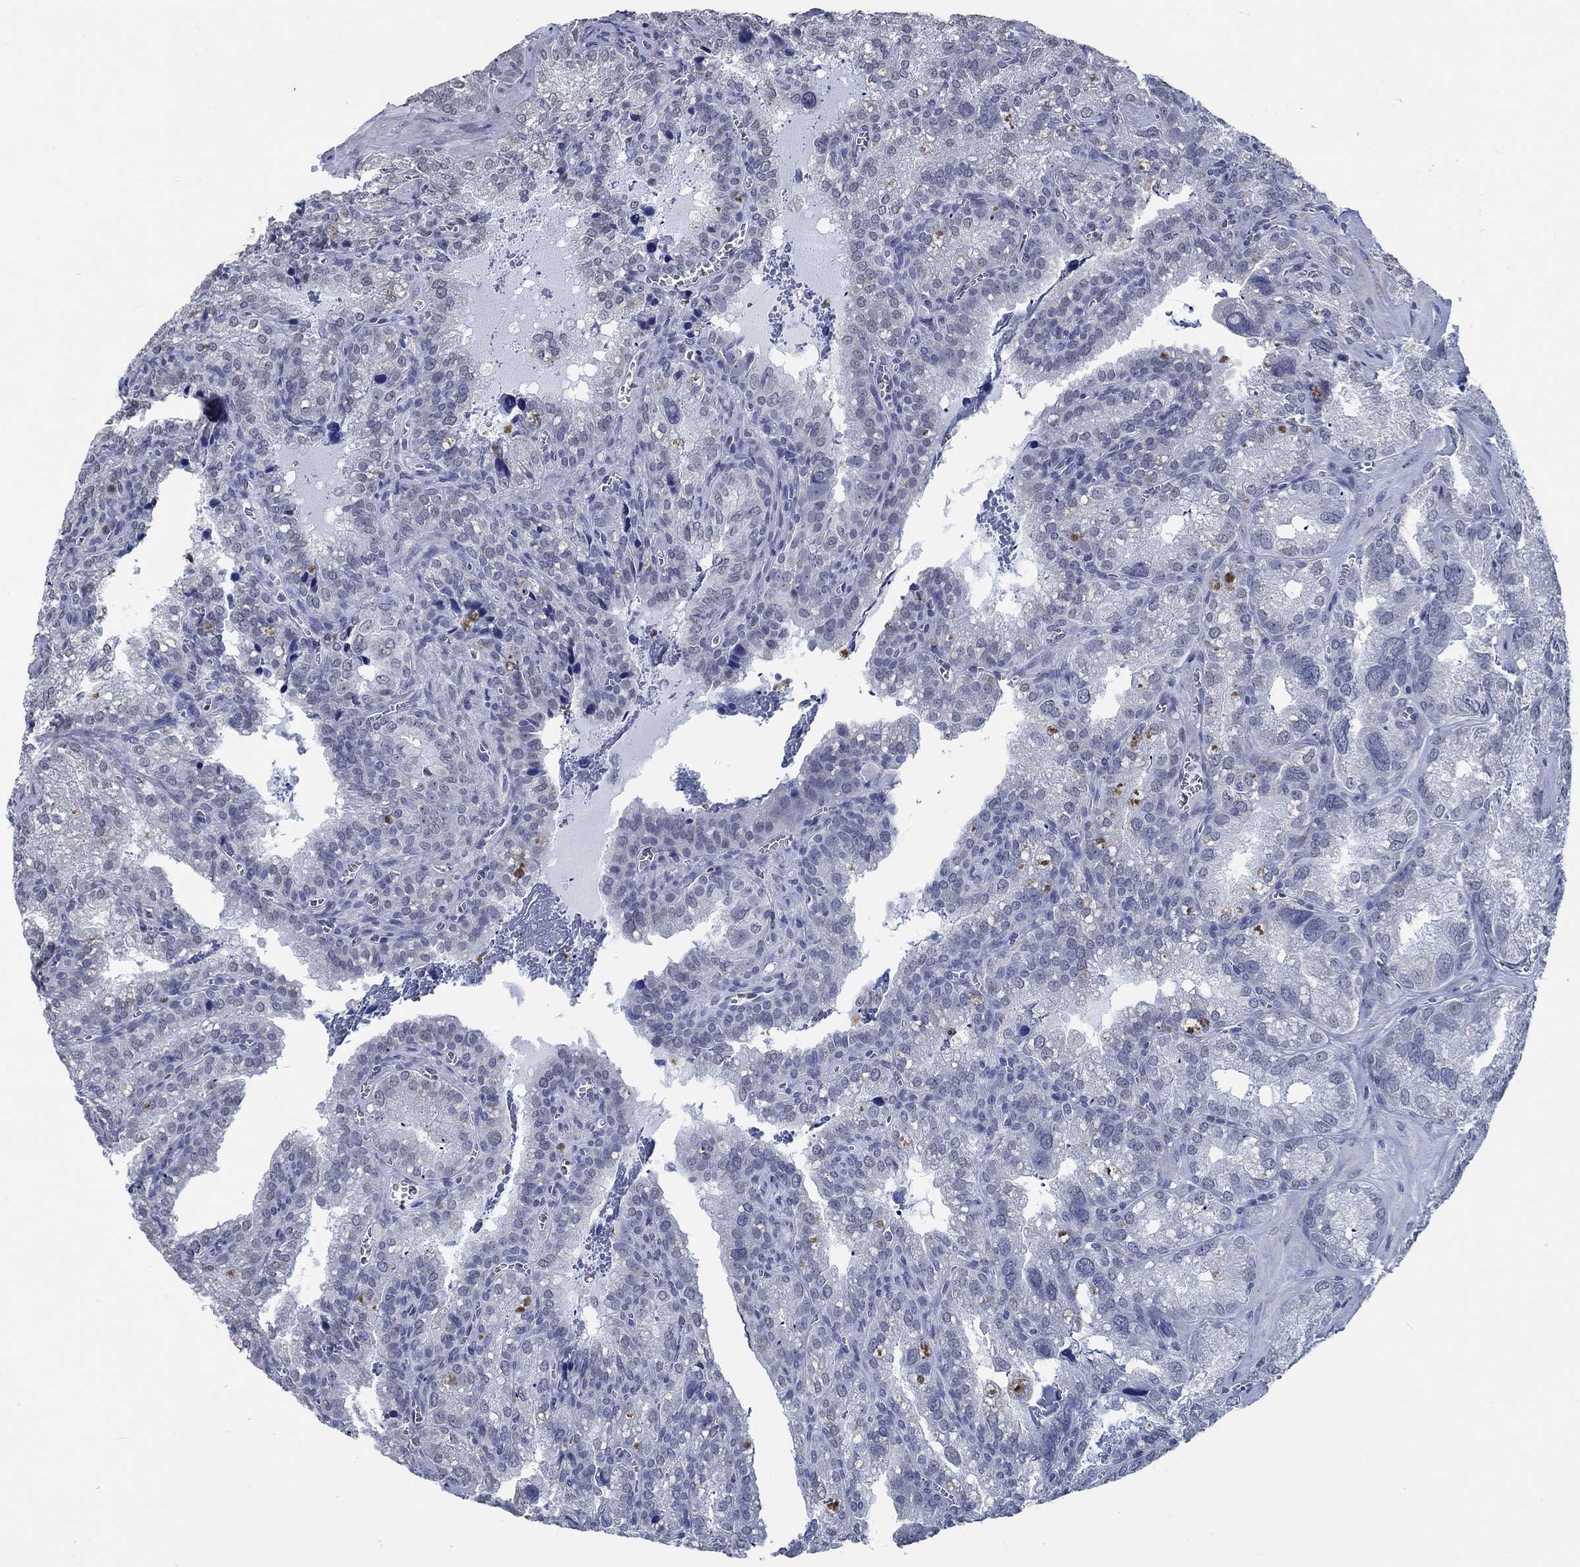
{"staining": {"intensity": "negative", "quantity": "none", "location": "none"}, "tissue": "seminal vesicle", "cell_type": "Glandular cells", "image_type": "normal", "snomed": [{"axis": "morphology", "description": "Normal tissue, NOS"}, {"axis": "topography", "description": "Seminal veicle"}], "caption": "High magnification brightfield microscopy of normal seminal vesicle stained with DAB (brown) and counterstained with hematoxylin (blue): glandular cells show no significant staining. (Immunohistochemistry (ihc), brightfield microscopy, high magnification).", "gene": "OBSCN", "patient": {"sex": "male", "age": 57}}